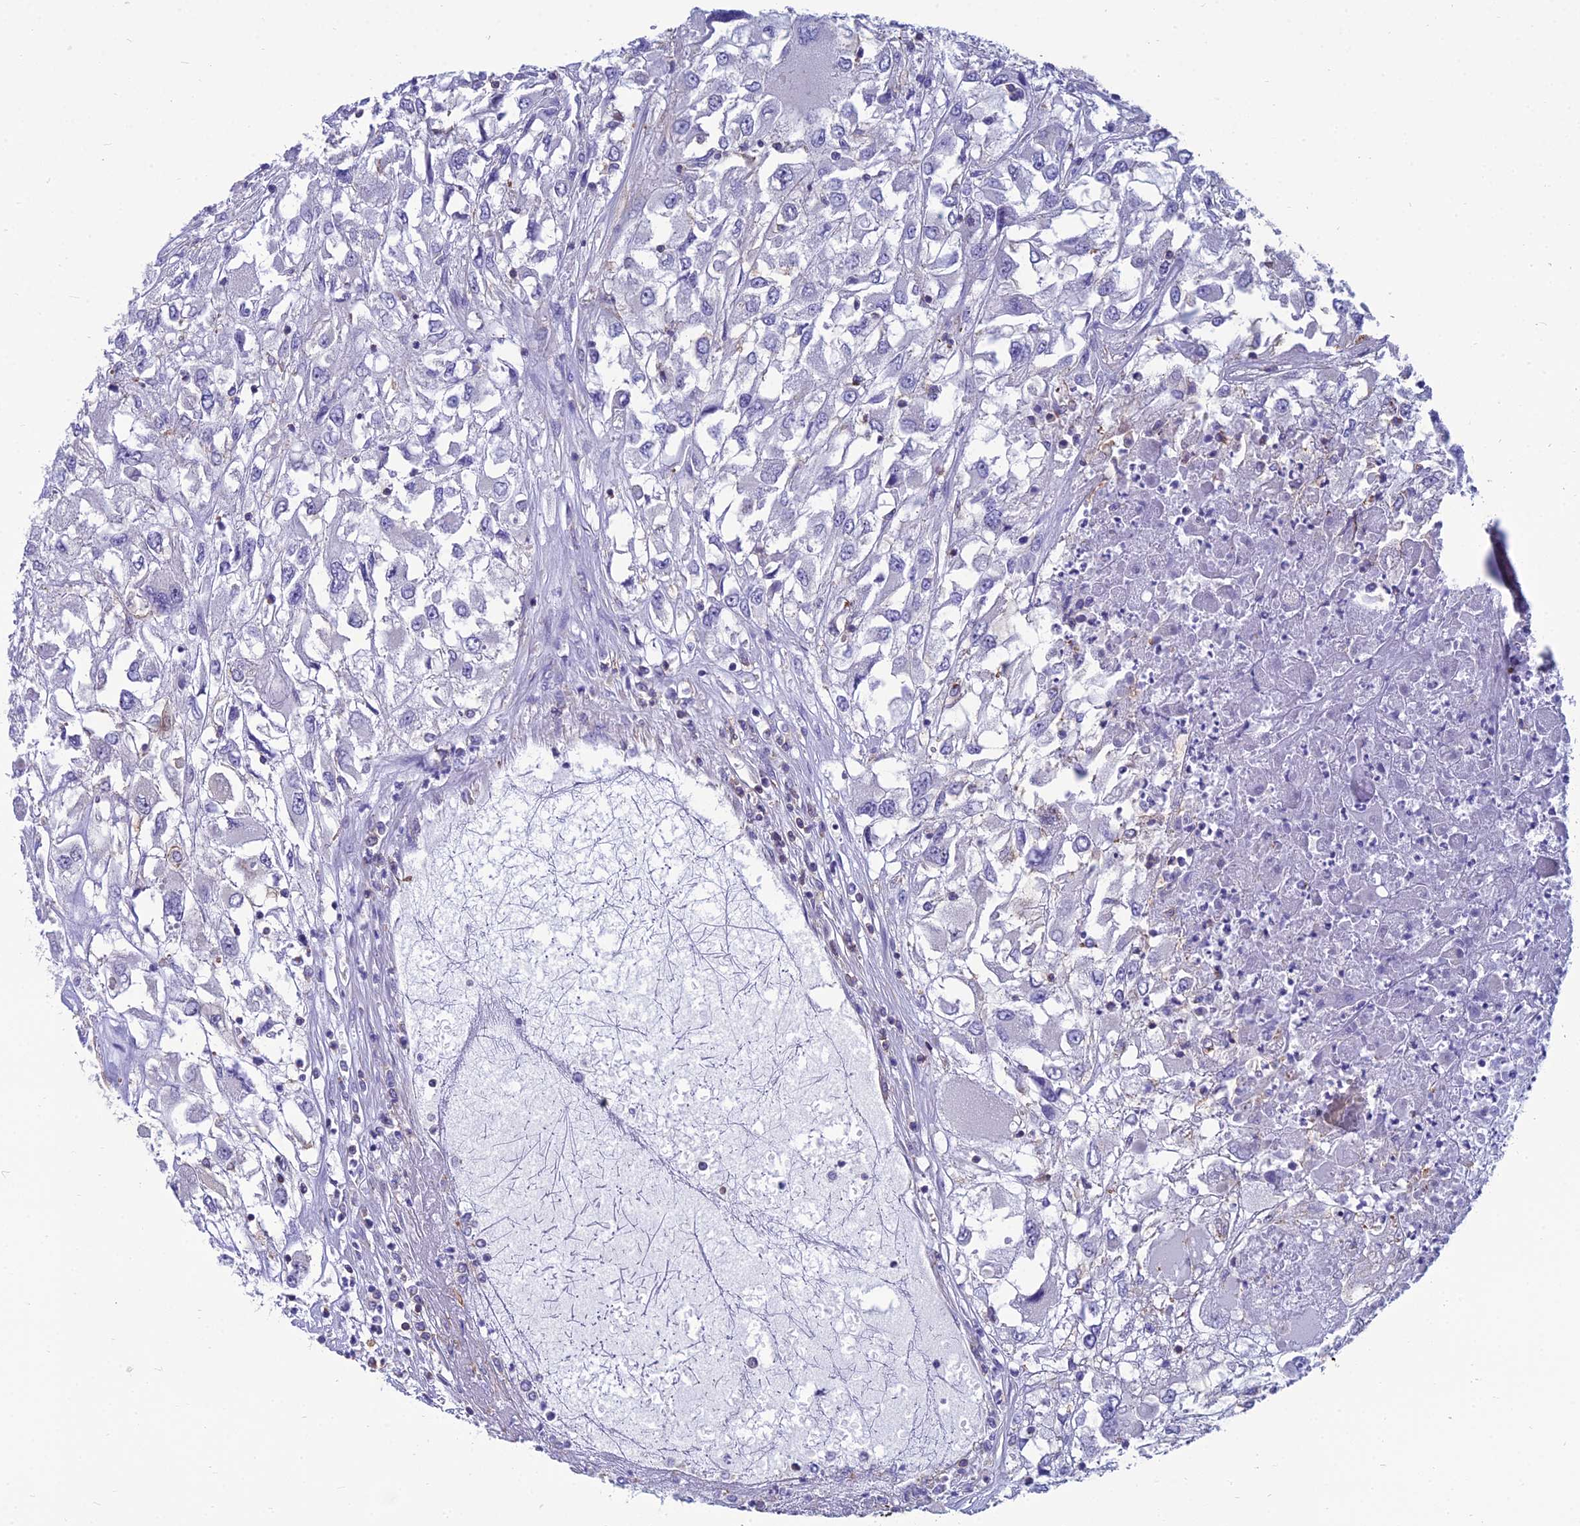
{"staining": {"intensity": "negative", "quantity": "none", "location": "none"}, "tissue": "renal cancer", "cell_type": "Tumor cells", "image_type": "cancer", "snomed": [{"axis": "morphology", "description": "Adenocarcinoma, NOS"}, {"axis": "topography", "description": "Kidney"}], "caption": "Immunohistochemistry (IHC) image of neoplastic tissue: human adenocarcinoma (renal) stained with DAB (3,3'-diaminobenzidine) displays no significant protein expression in tumor cells.", "gene": "PPP1R18", "patient": {"sex": "female", "age": 52}}